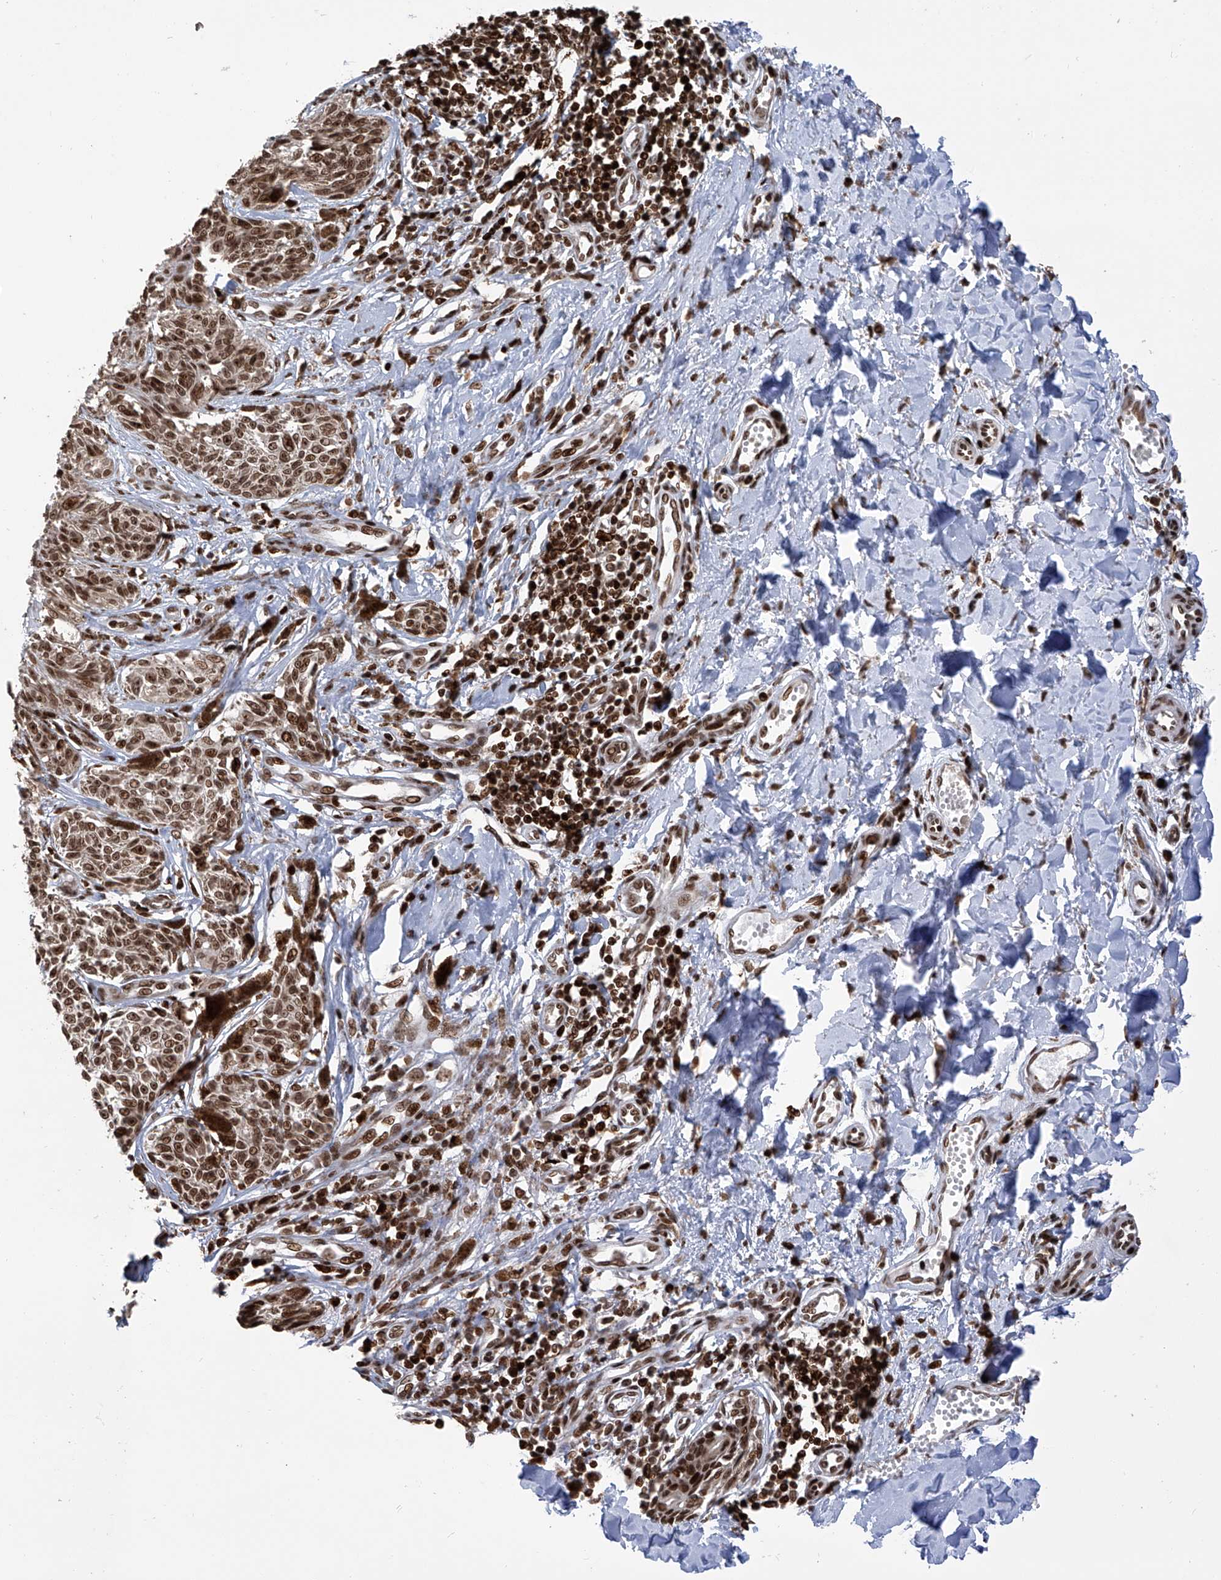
{"staining": {"intensity": "moderate", "quantity": ">75%", "location": "nuclear"}, "tissue": "melanoma", "cell_type": "Tumor cells", "image_type": "cancer", "snomed": [{"axis": "morphology", "description": "Malignant melanoma, NOS"}, {"axis": "topography", "description": "Skin"}], "caption": "A micrograph showing moderate nuclear staining in about >75% of tumor cells in malignant melanoma, as visualized by brown immunohistochemical staining.", "gene": "PAK1IP1", "patient": {"sex": "male", "age": 53}}